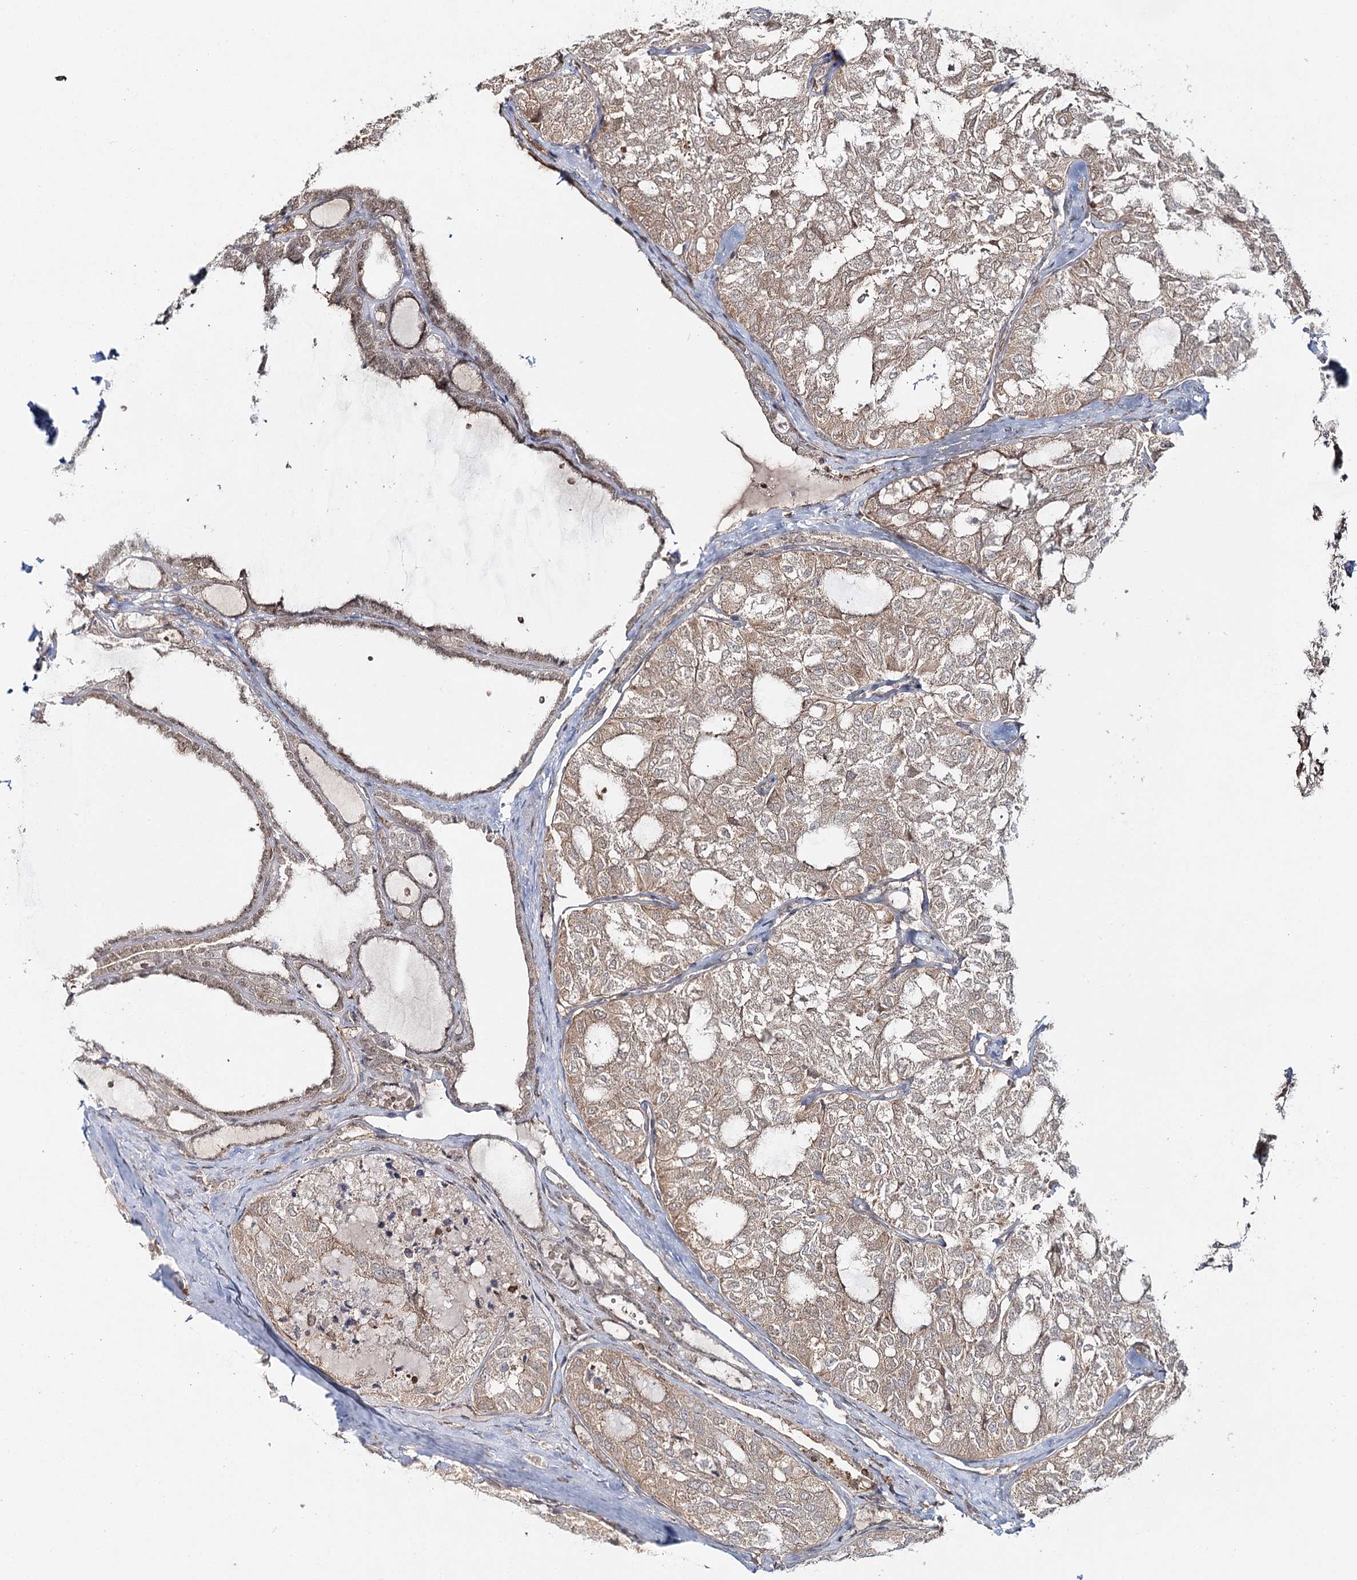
{"staining": {"intensity": "weak", "quantity": "<25%", "location": "cytoplasmic/membranous"}, "tissue": "thyroid cancer", "cell_type": "Tumor cells", "image_type": "cancer", "snomed": [{"axis": "morphology", "description": "Follicular adenoma carcinoma, NOS"}, {"axis": "topography", "description": "Thyroid gland"}], "caption": "Immunohistochemistry (IHC) of thyroid cancer (follicular adenoma carcinoma) shows no positivity in tumor cells.", "gene": "FAM120B", "patient": {"sex": "male", "age": 75}}